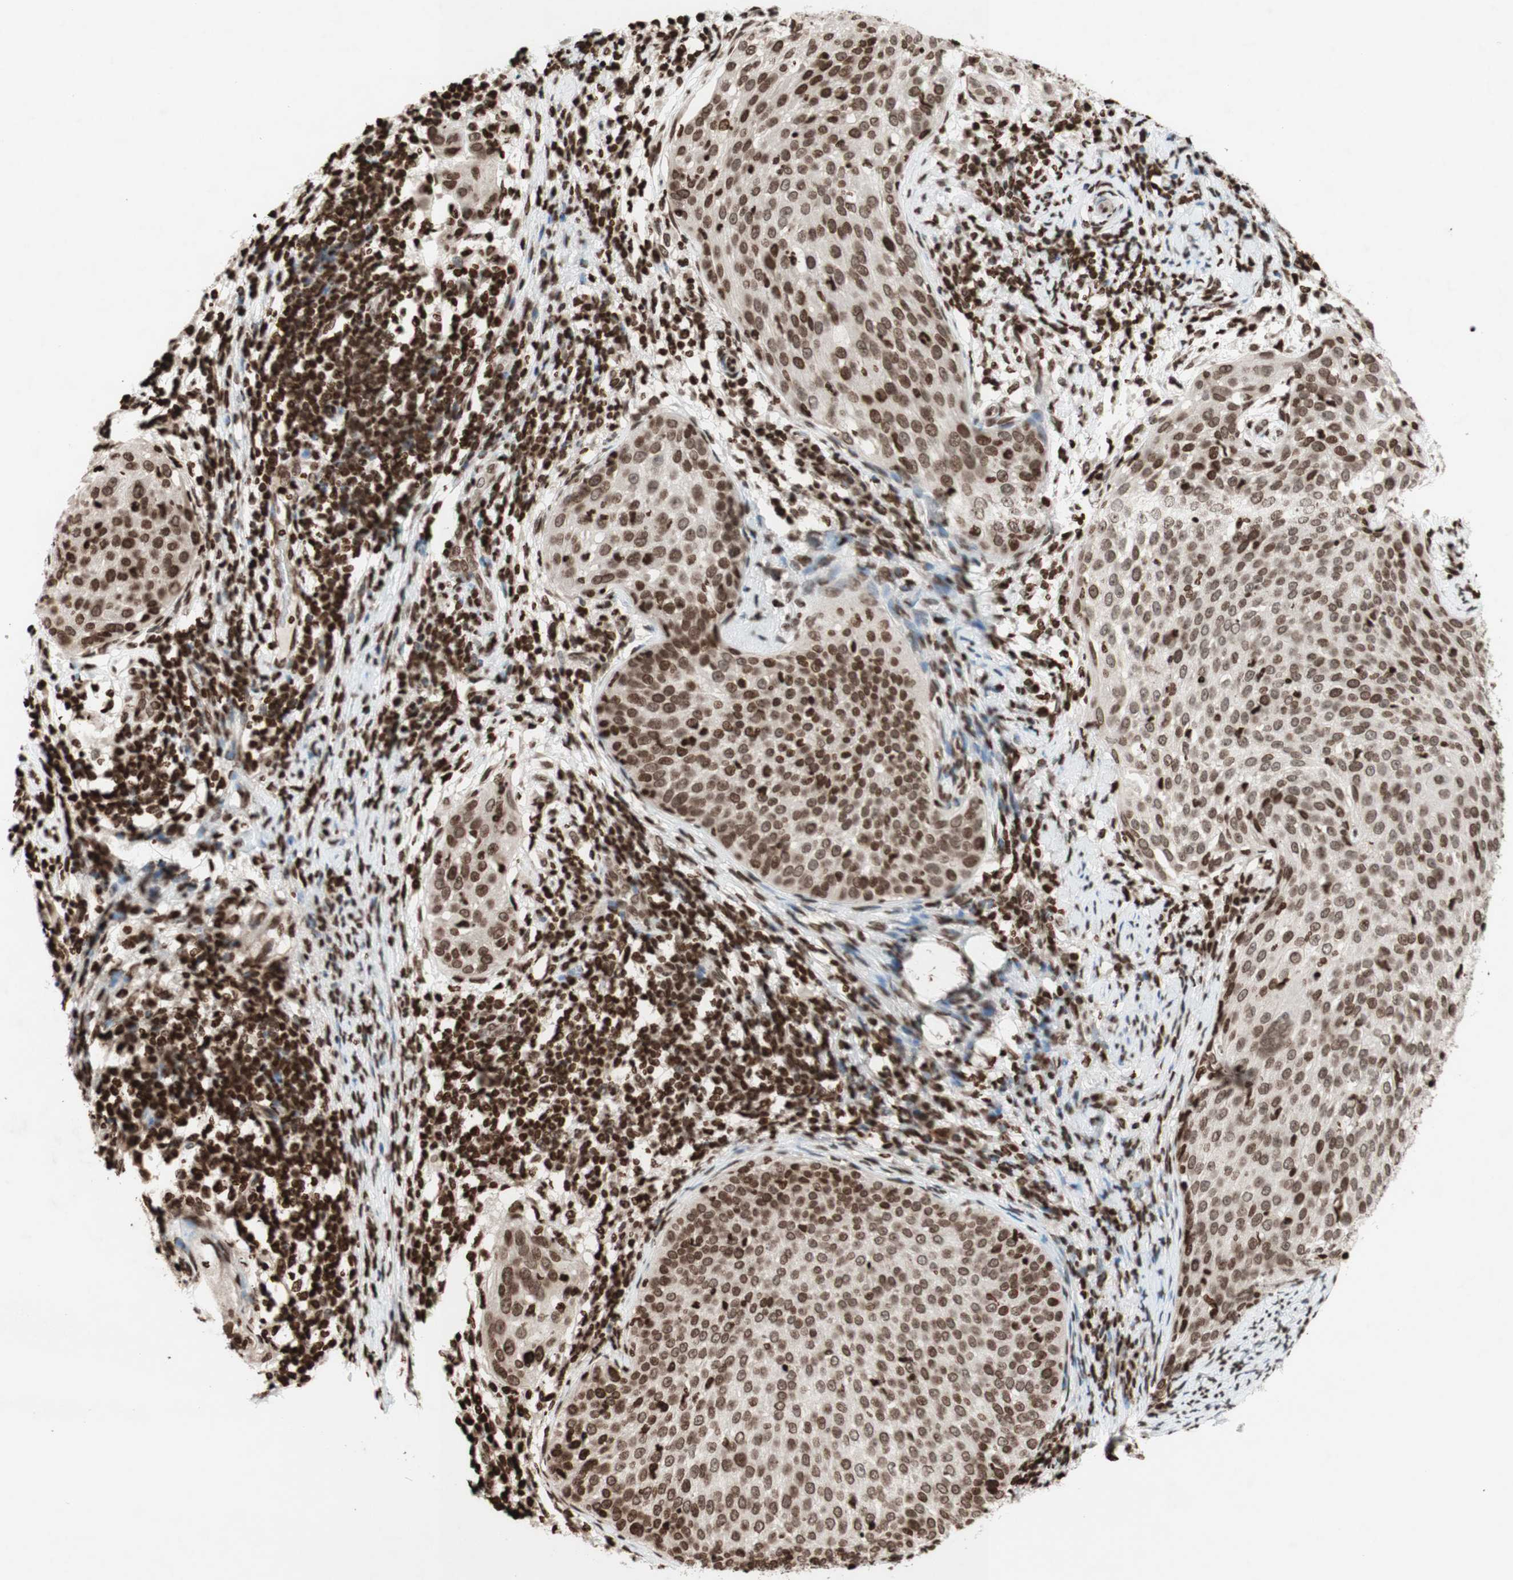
{"staining": {"intensity": "moderate", "quantity": ">75%", "location": "nuclear"}, "tissue": "cervical cancer", "cell_type": "Tumor cells", "image_type": "cancer", "snomed": [{"axis": "morphology", "description": "Squamous cell carcinoma, NOS"}, {"axis": "topography", "description": "Cervix"}], "caption": "Protein staining of cervical squamous cell carcinoma tissue reveals moderate nuclear positivity in approximately >75% of tumor cells.", "gene": "NCOA3", "patient": {"sex": "female", "age": 51}}